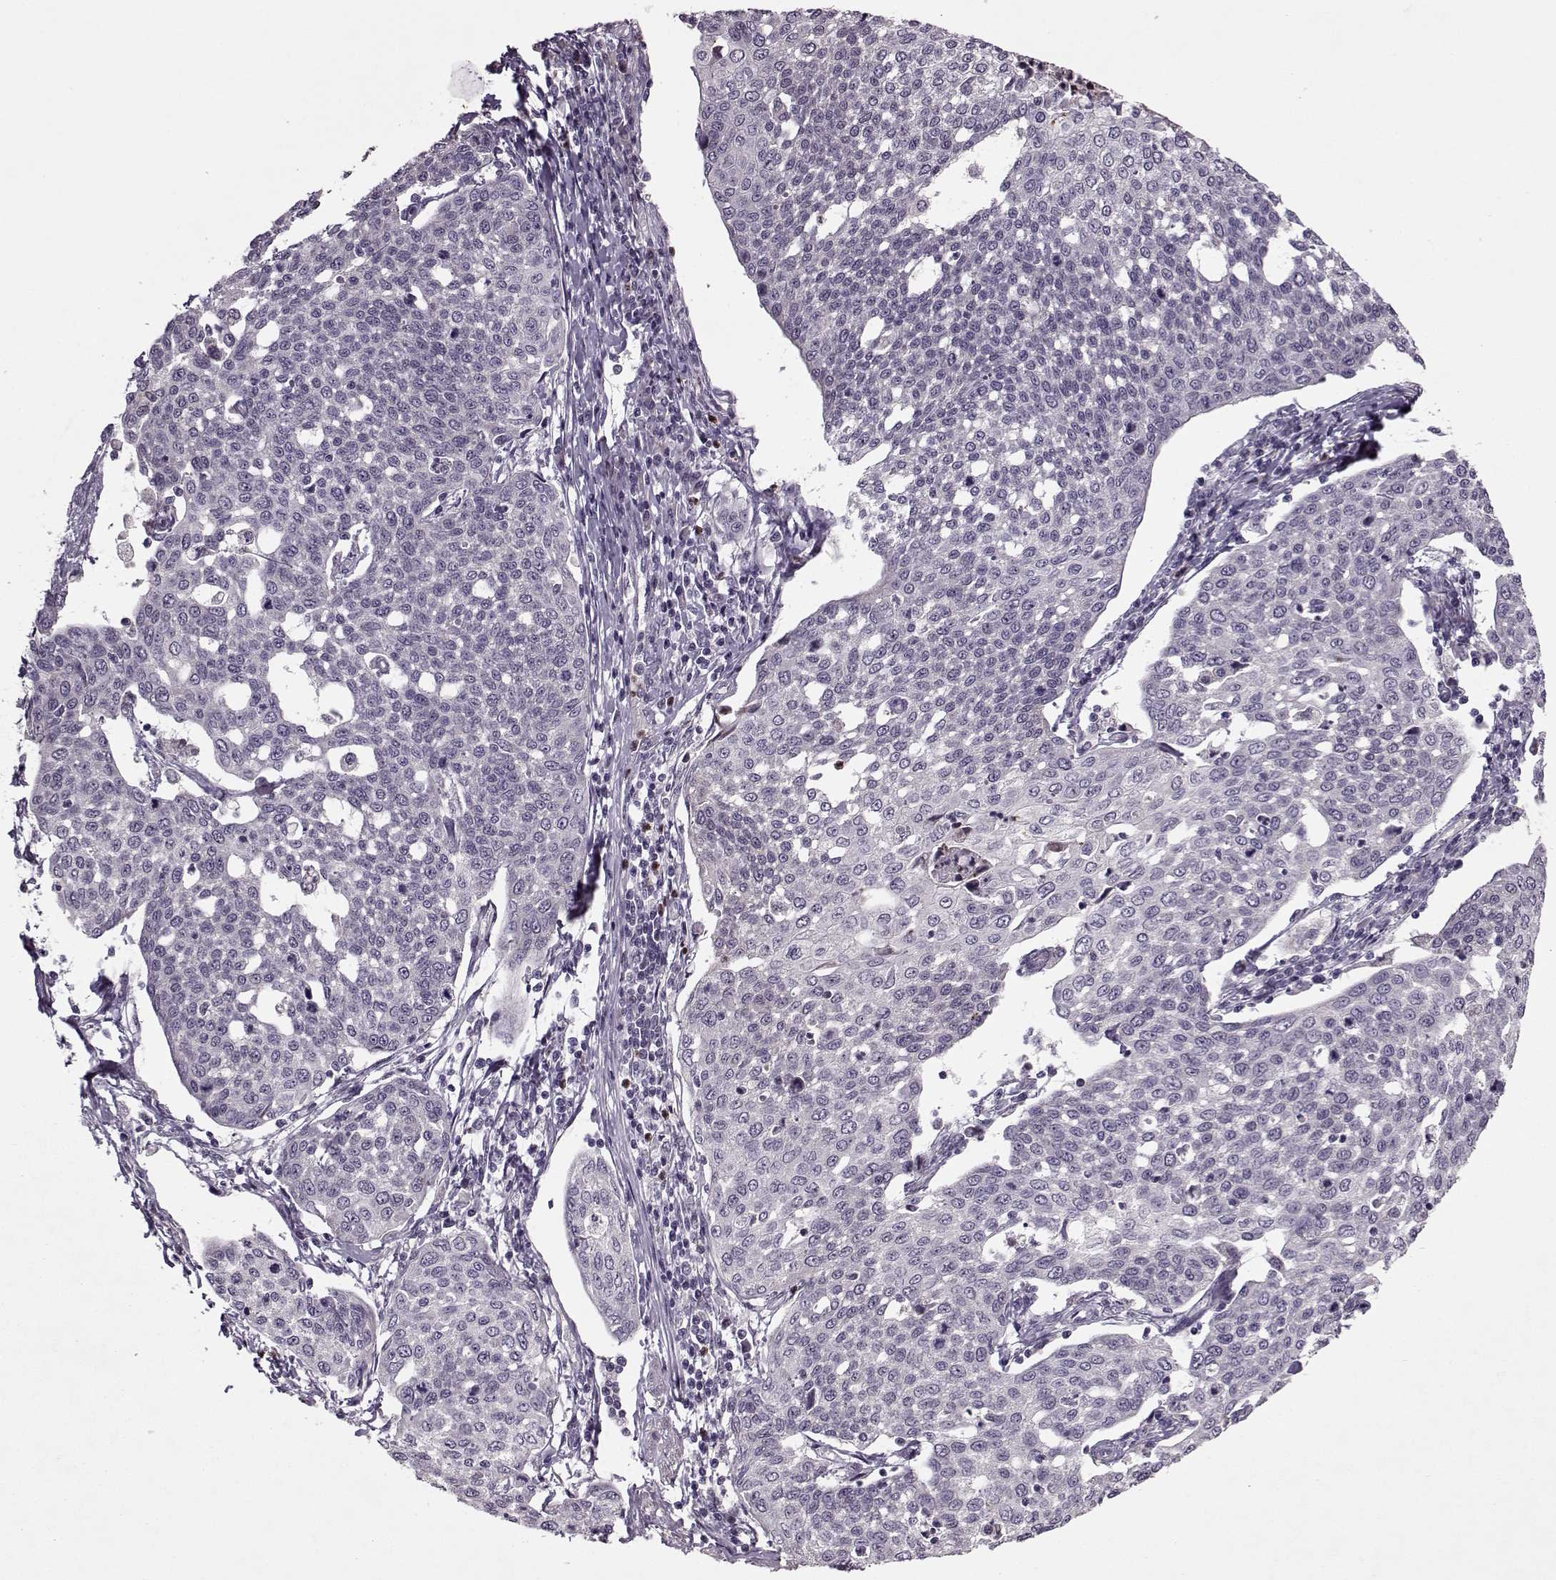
{"staining": {"intensity": "negative", "quantity": "none", "location": "none"}, "tissue": "cervical cancer", "cell_type": "Tumor cells", "image_type": "cancer", "snomed": [{"axis": "morphology", "description": "Squamous cell carcinoma, NOS"}, {"axis": "topography", "description": "Cervix"}], "caption": "The micrograph displays no significant positivity in tumor cells of squamous cell carcinoma (cervical).", "gene": "ACOT11", "patient": {"sex": "female", "age": 34}}